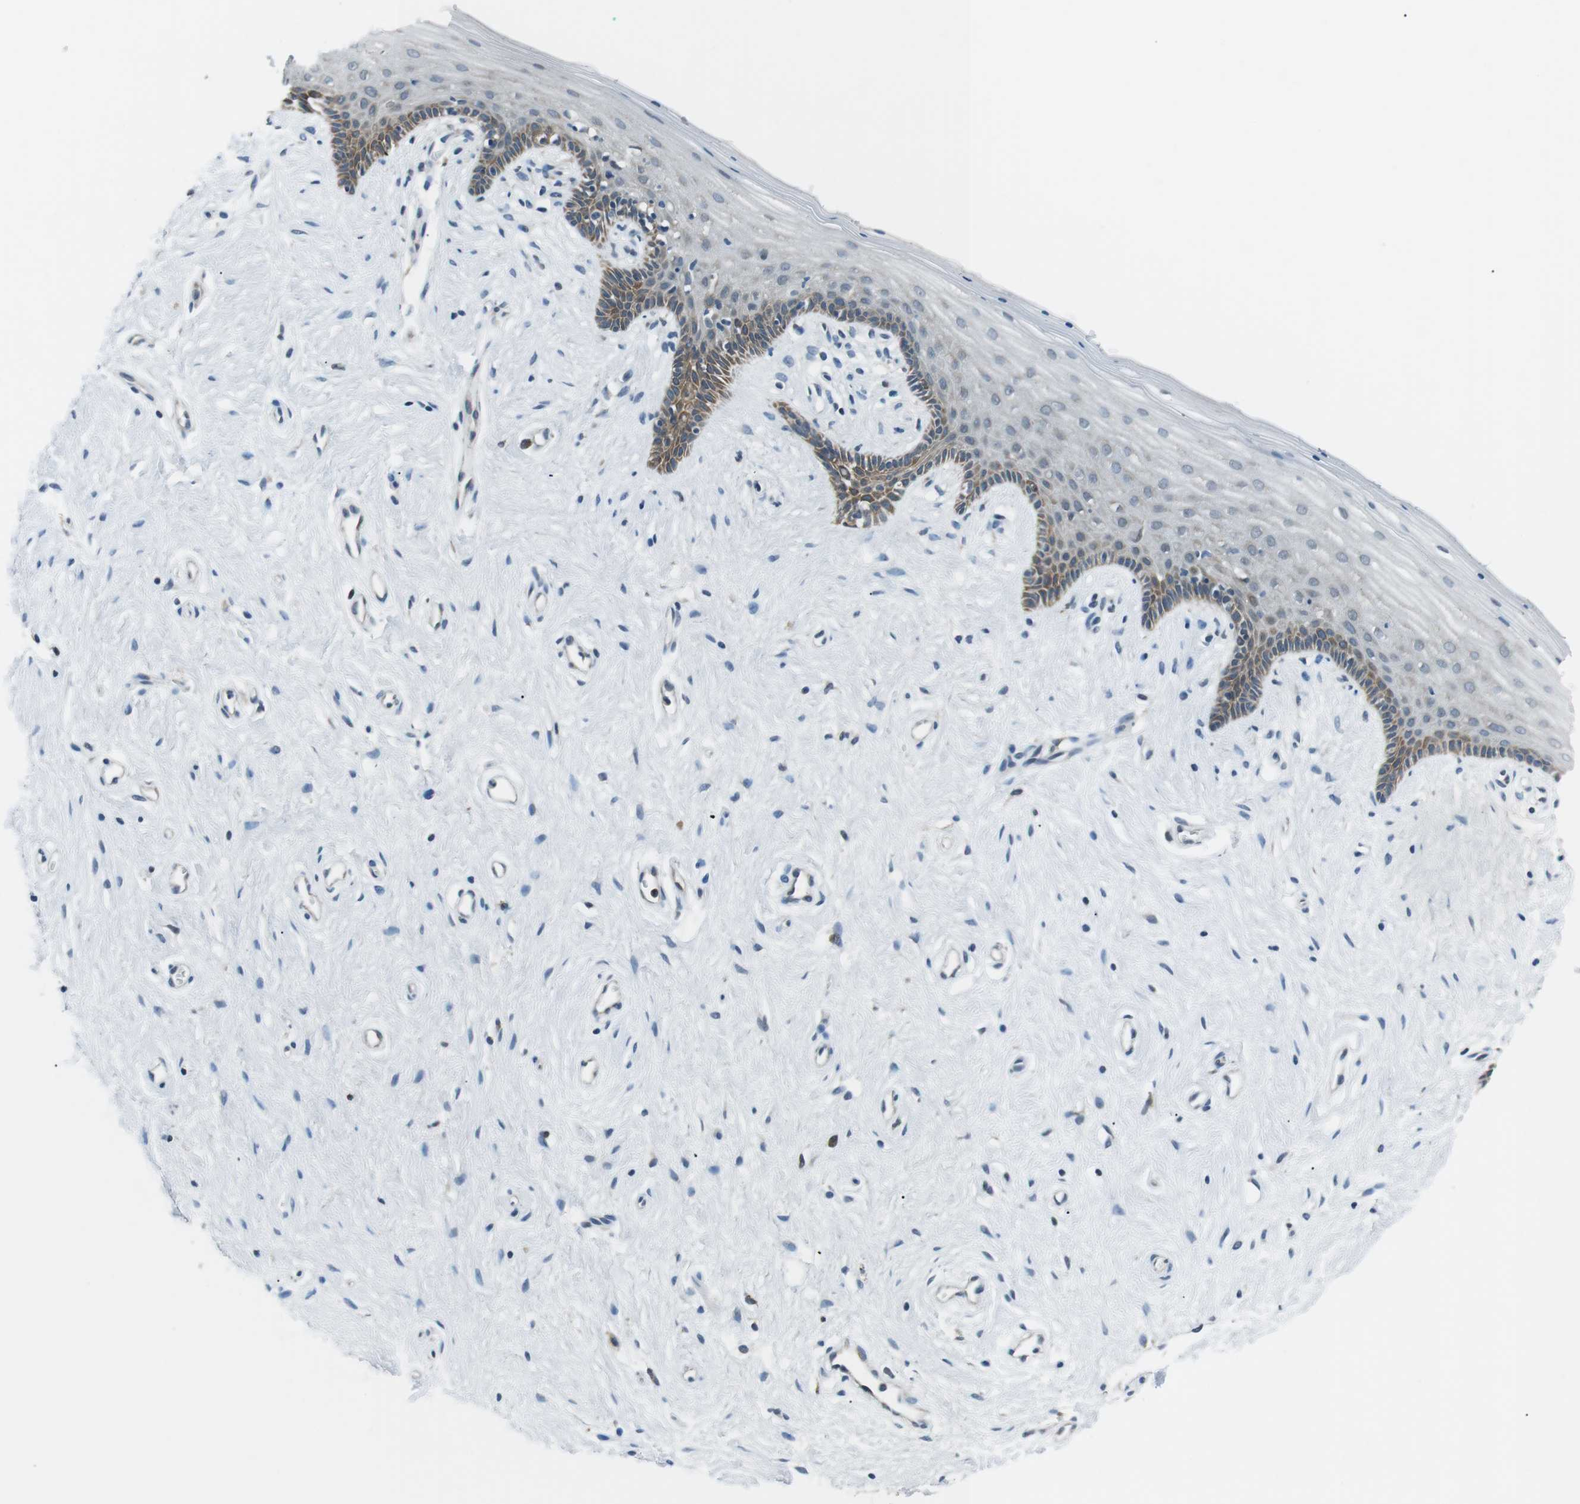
{"staining": {"intensity": "moderate", "quantity": "<25%", "location": "cytoplasmic/membranous"}, "tissue": "vagina", "cell_type": "Squamous epithelial cells", "image_type": "normal", "snomed": [{"axis": "morphology", "description": "Normal tissue, NOS"}, {"axis": "topography", "description": "Vagina"}], "caption": "High-power microscopy captured an immunohistochemistry histopathology image of benign vagina, revealing moderate cytoplasmic/membranous positivity in about <25% of squamous epithelial cells. The protein is stained brown, and the nuclei are stained in blue (DAB IHC with brightfield microscopy, high magnification).", "gene": "FAM3B", "patient": {"sex": "female", "age": 44}}